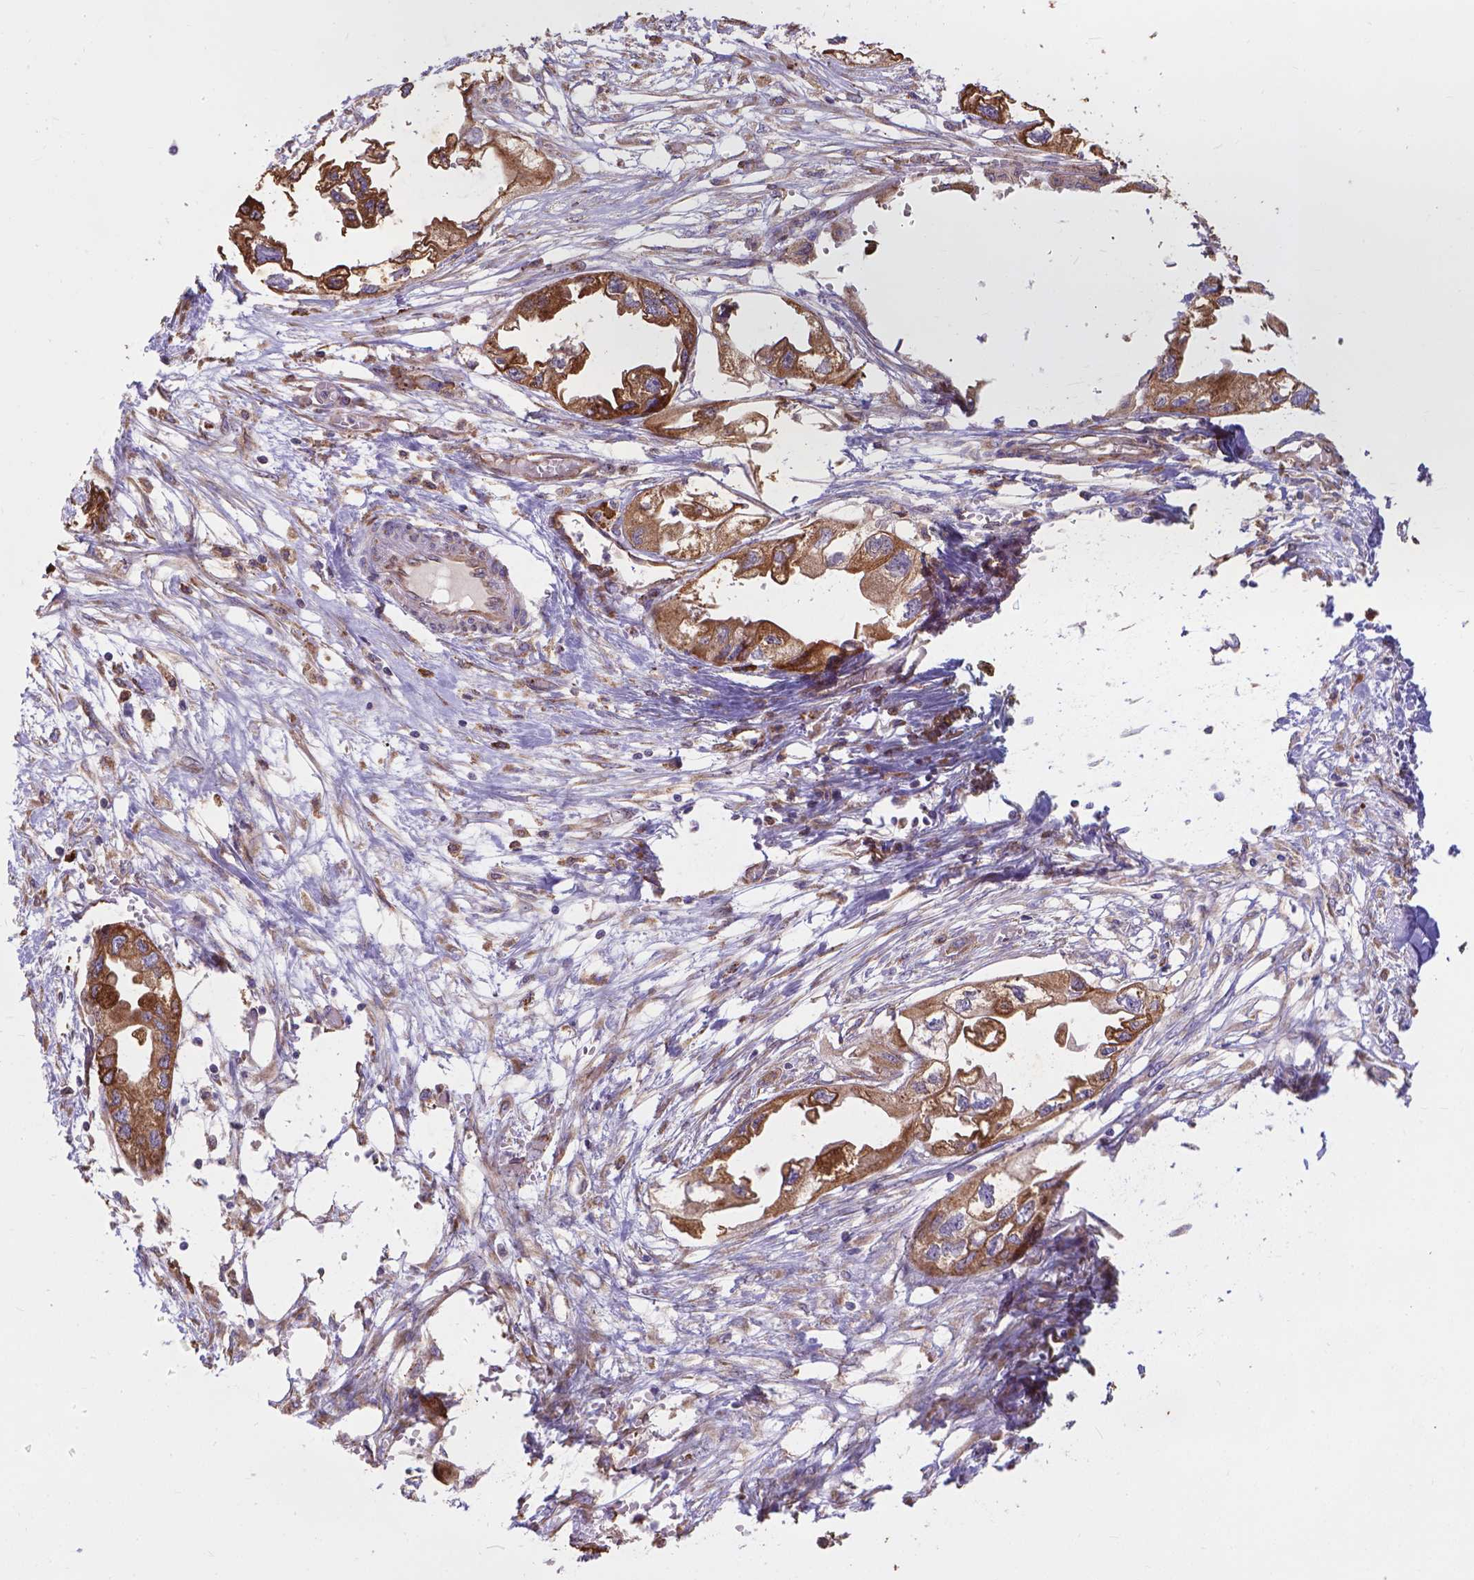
{"staining": {"intensity": "strong", "quantity": ">75%", "location": "cytoplasmic/membranous"}, "tissue": "endometrial cancer", "cell_type": "Tumor cells", "image_type": "cancer", "snomed": [{"axis": "morphology", "description": "Adenocarcinoma, NOS"}, {"axis": "morphology", "description": "Adenocarcinoma, metastatic, NOS"}, {"axis": "topography", "description": "Adipose tissue"}, {"axis": "topography", "description": "Endometrium"}], "caption": "Protein staining of endometrial cancer tissue displays strong cytoplasmic/membranous positivity in about >75% of tumor cells.", "gene": "IPO11", "patient": {"sex": "female", "age": 67}}